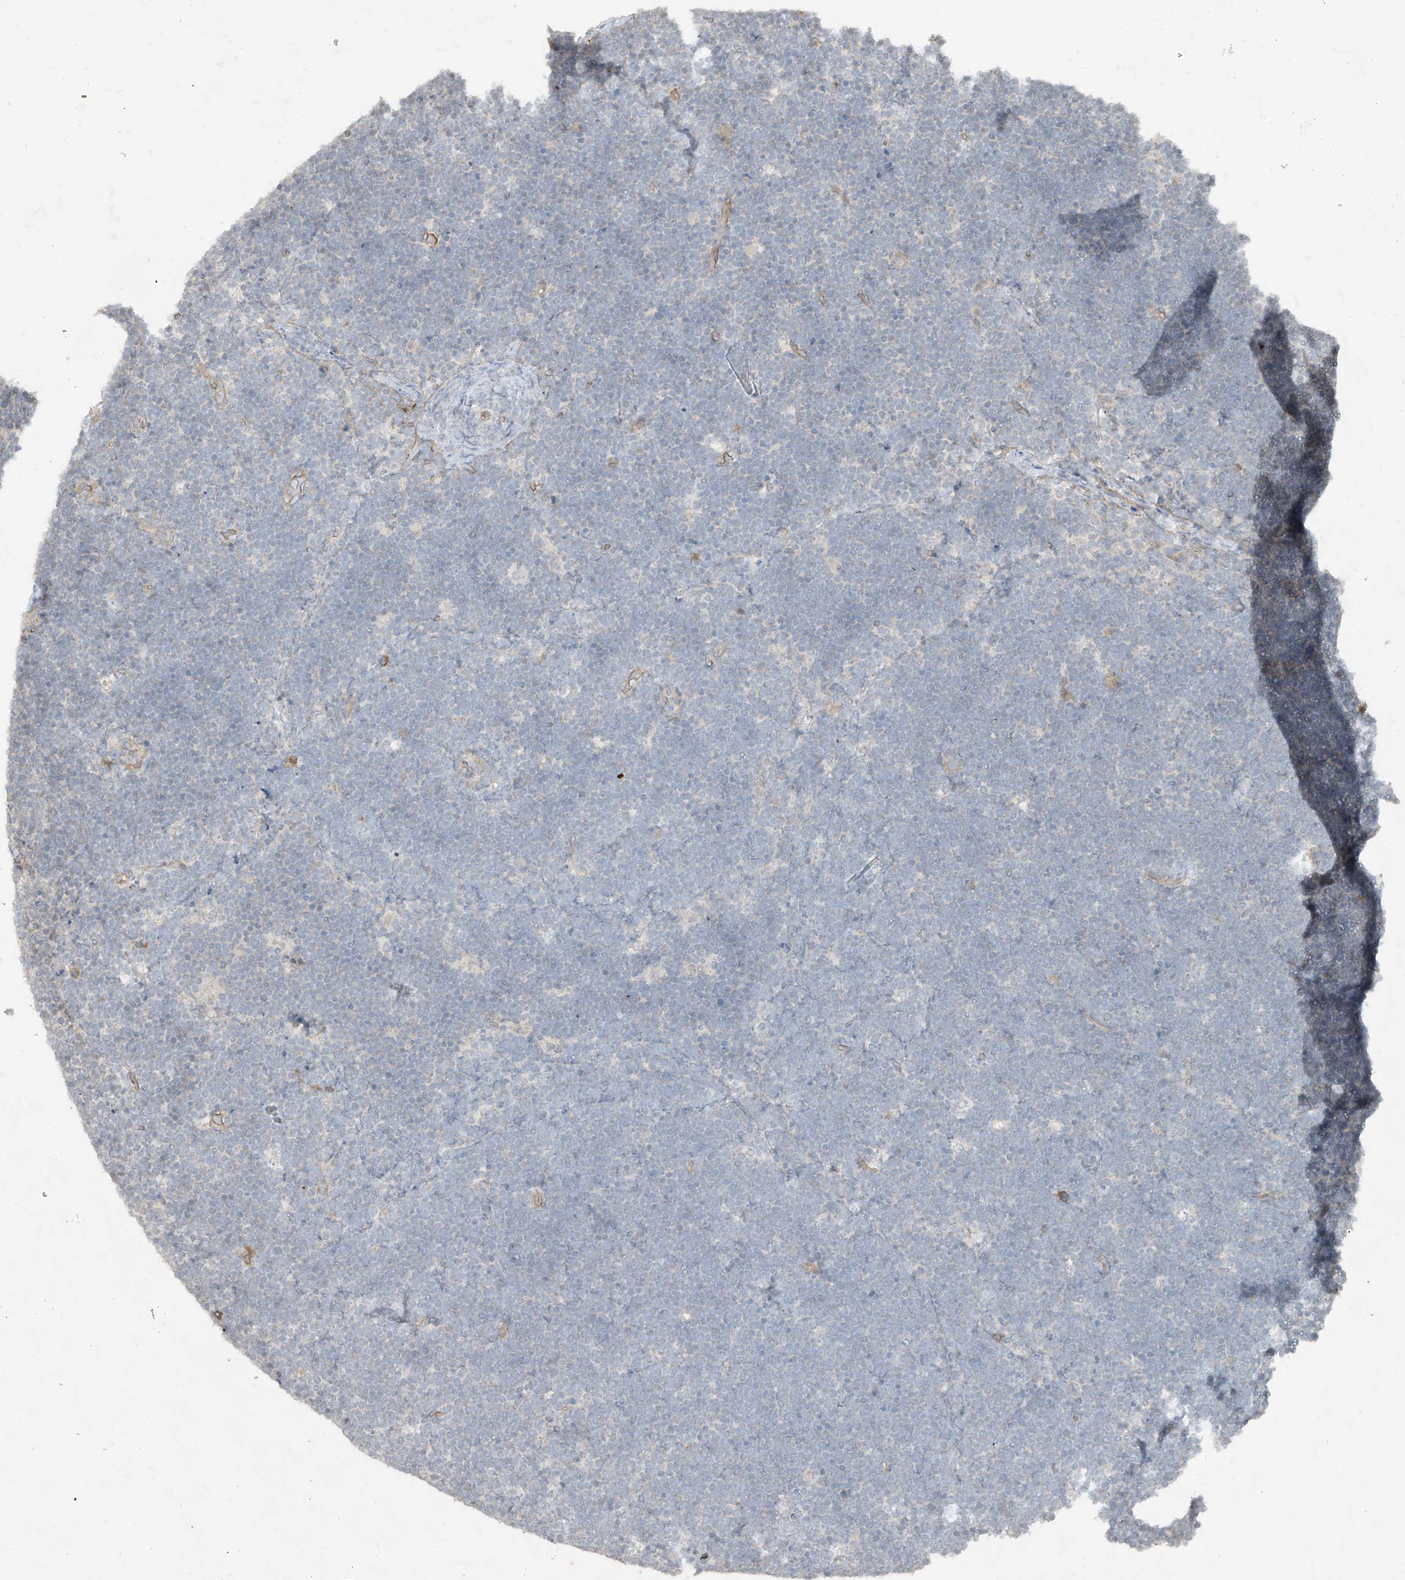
{"staining": {"intensity": "negative", "quantity": "none", "location": "none"}, "tissue": "lymphoma", "cell_type": "Tumor cells", "image_type": "cancer", "snomed": [{"axis": "morphology", "description": "Malignant lymphoma, non-Hodgkin's type, High grade"}, {"axis": "topography", "description": "Lymph node"}], "caption": "This is an IHC micrograph of lymphoma. There is no positivity in tumor cells.", "gene": "DGKQ", "patient": {"sex": "male", "age": 13}}